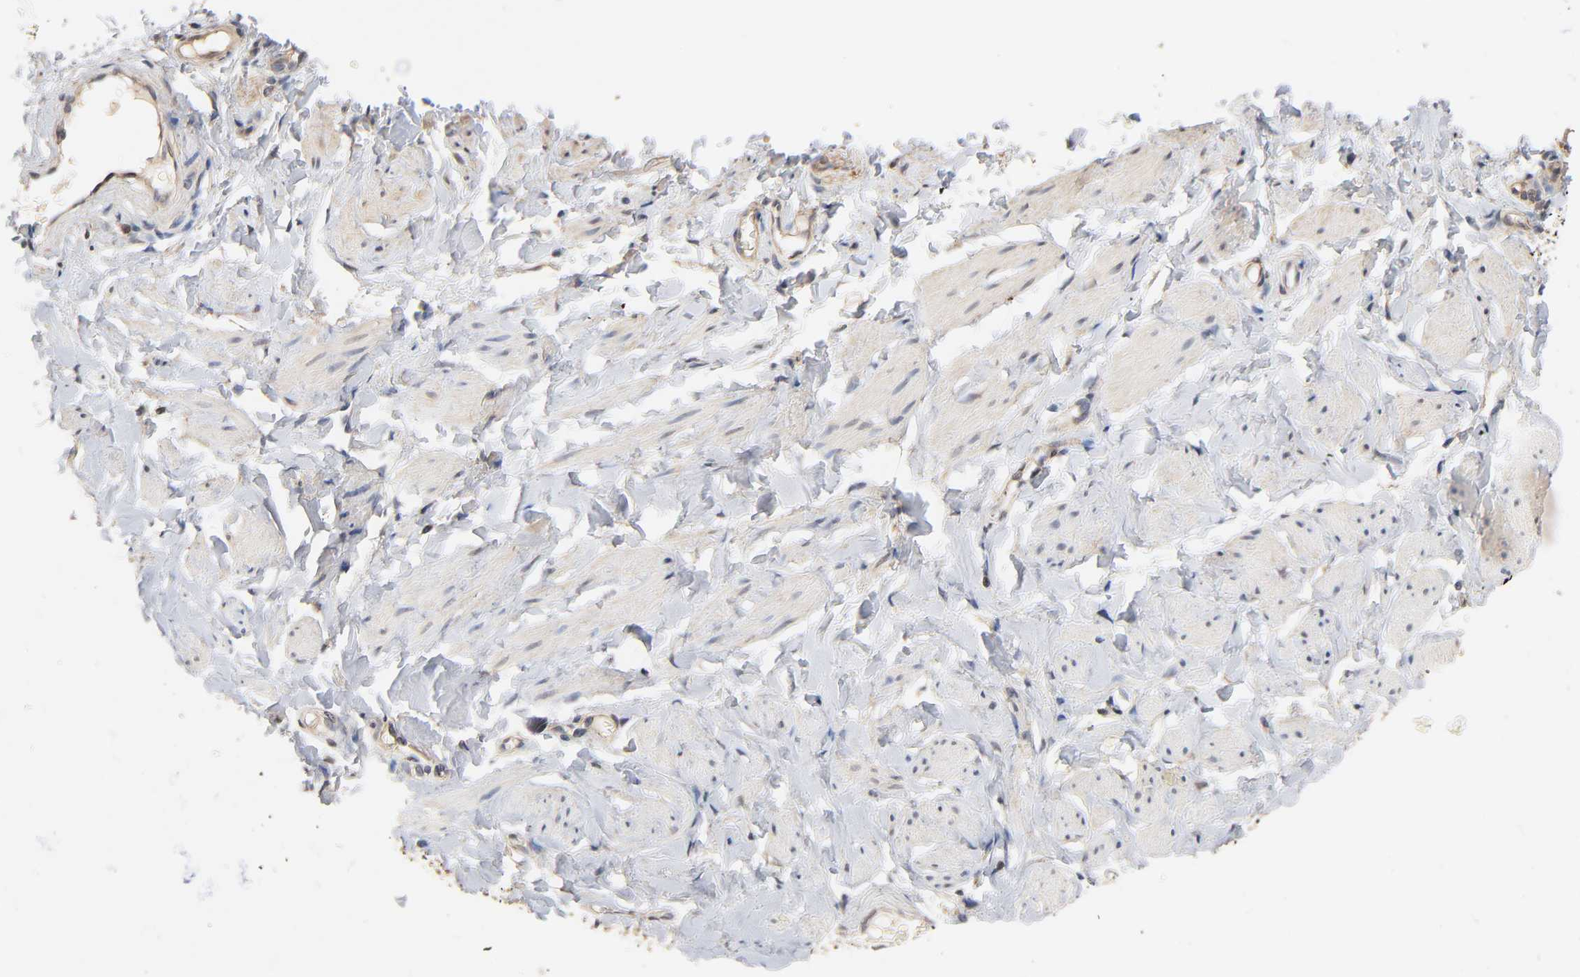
{"staining": {"intensity": "weak", "quantity": ">75%", "location": "cytoplasmic/membranous"}, "tissue": "vagina", "cell_type": "Squamous epithelial cells", "image_type": "normal", "snomed": [{"axis": "morphology", "description": "Normal tissue, NOS"}, {"axis": "topography", "description": "Vagina"}], "caption": "Human vagina stained with a brown dye demonstrates weak cytoplasmic/membranous positive staining in about >75% of squamous epithelial cells.", "gene": "ALDOA", "patient": {"sex": "female", "age": 55}}